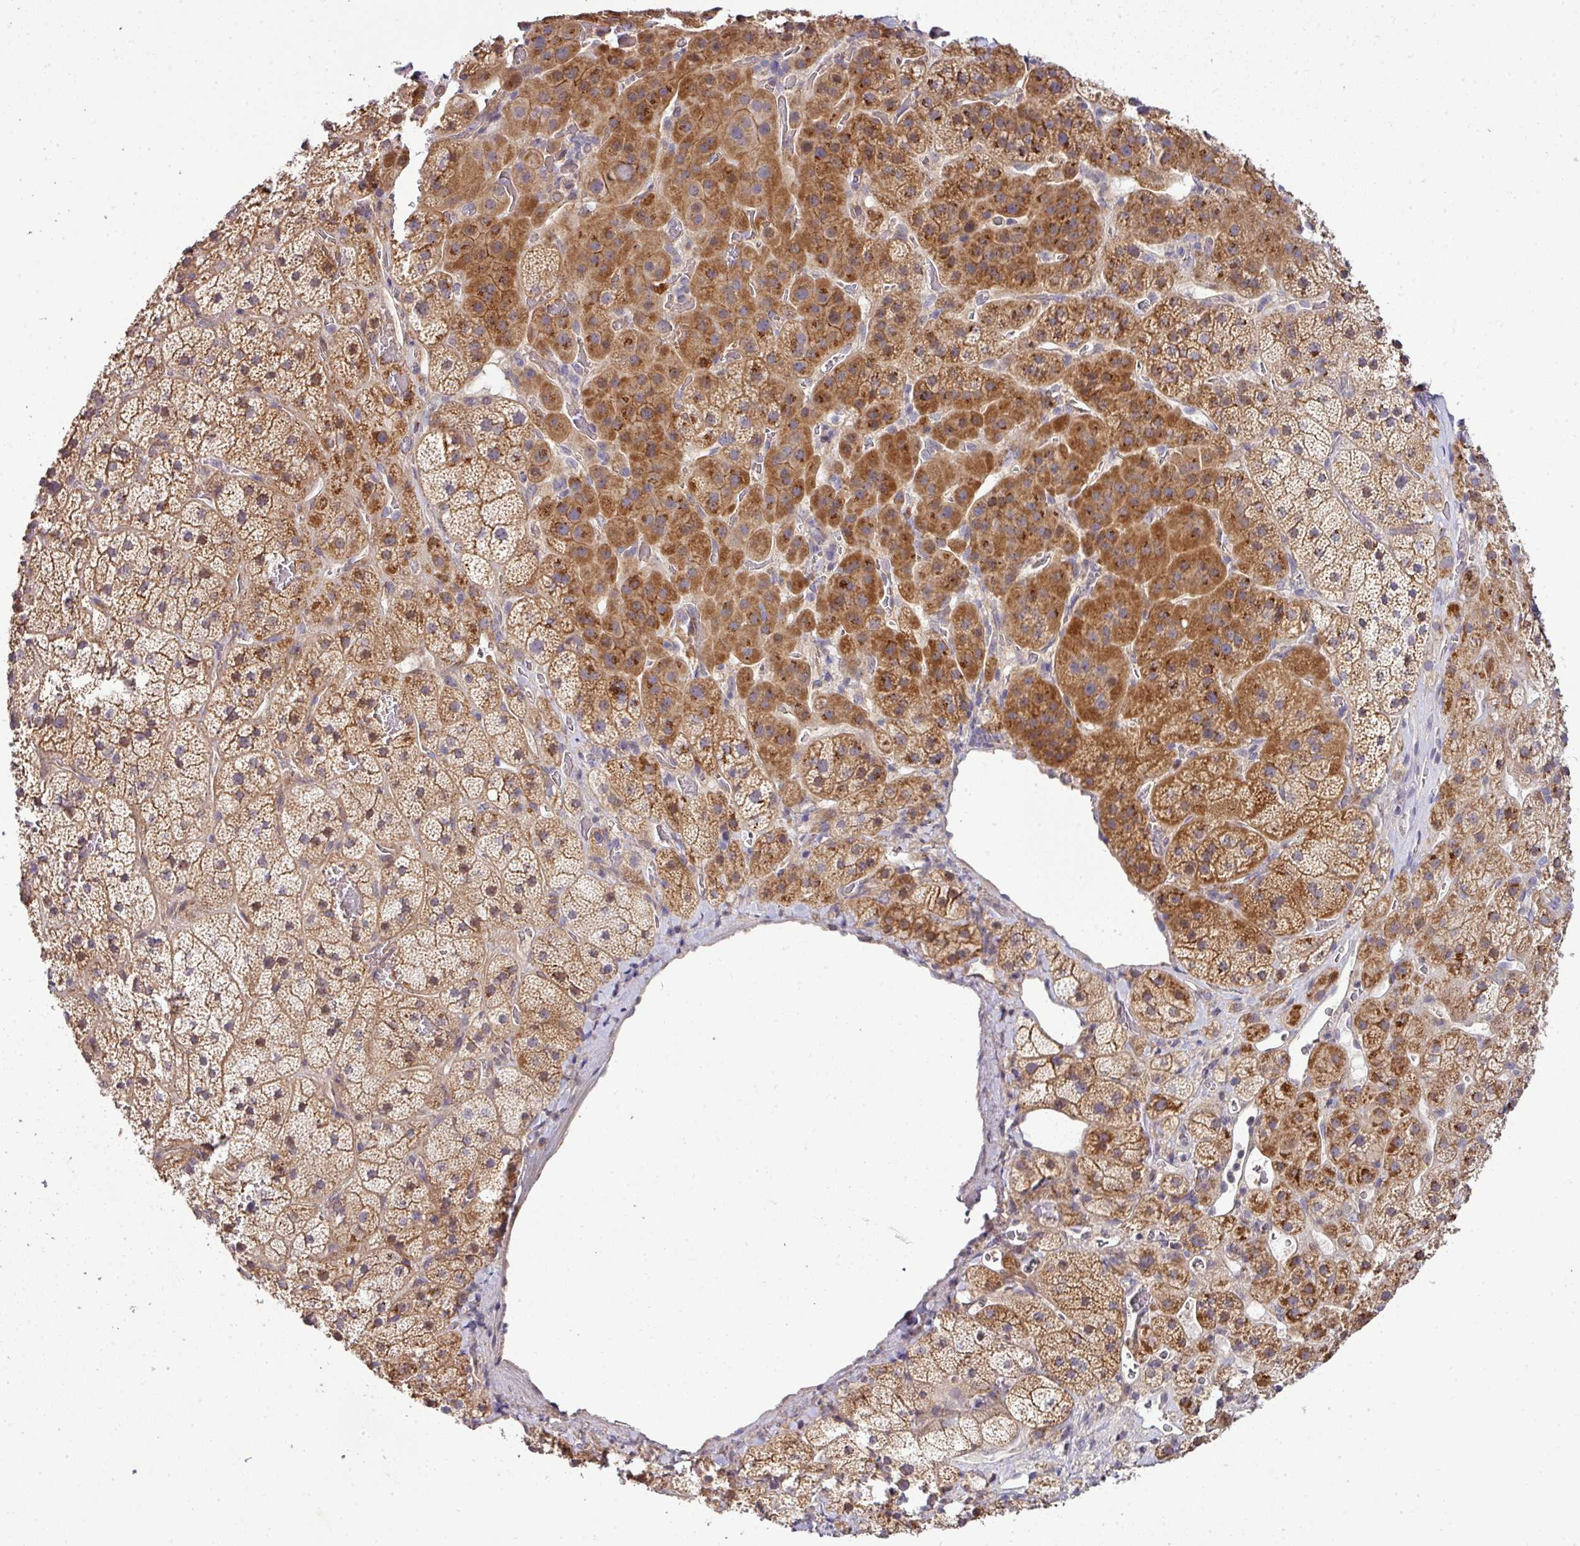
{"staining": {"intensity": "strong", "quantity": ">75%", "location": "cytoplasmic/membranous"}, "tissue": "adrenal gland", "cell_type": "Glandular cells", "image_type": "normal", "snomed": [{"axis": "morphology", "description": "Normal tissue, NOS"}, {"axis": "topography", "description": "Adrenal gland"}], "caption": "High-power microscopy captured an immunohistochemistry (IHC) histopathology image of benign adrenal gland, revealing strong cytoplasmic/membranous staining in approximately >75% of glandular cells.", "gene": "TIMMDC1", "patient": {"sex": "male", "age": 57}}